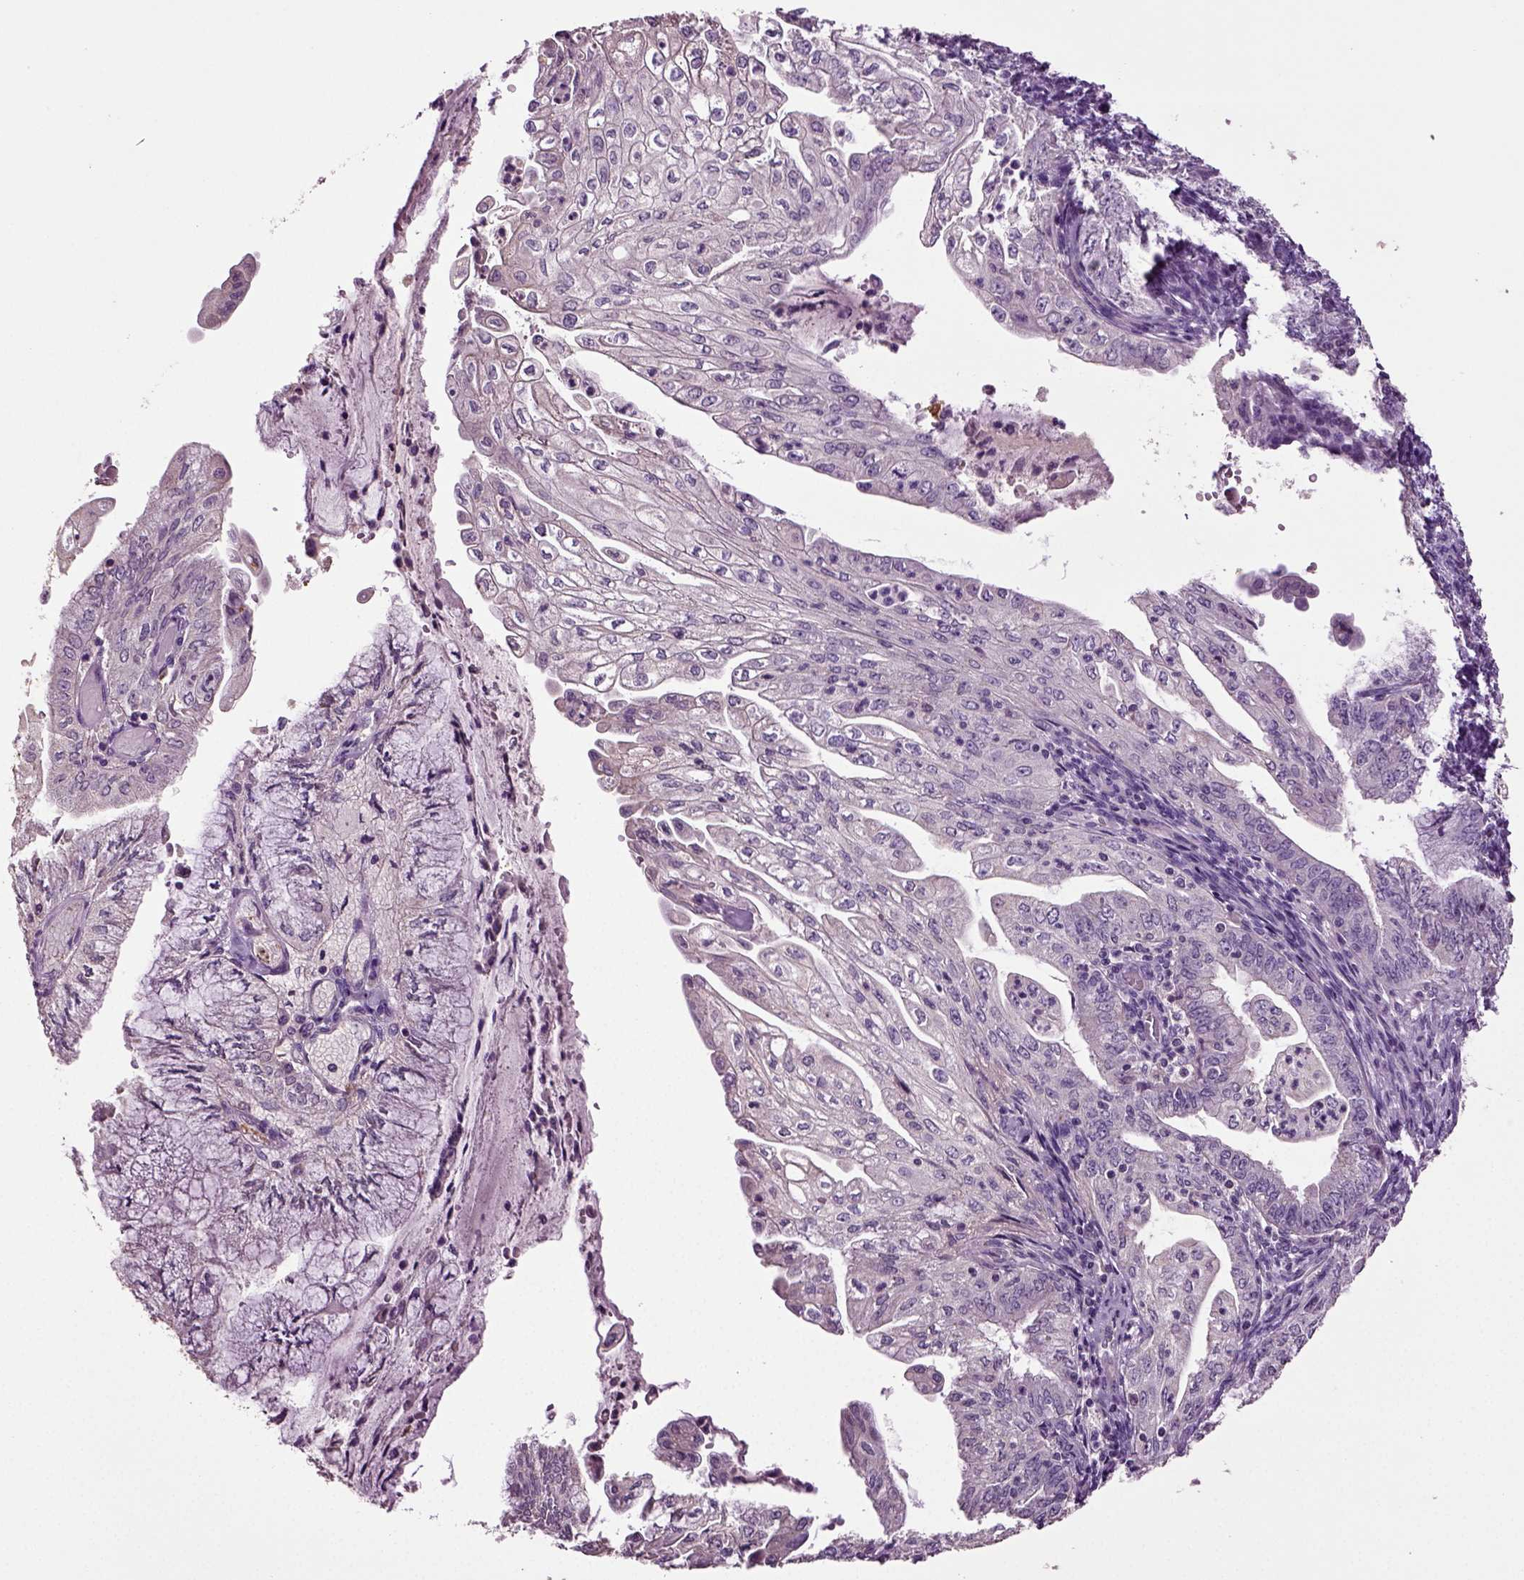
{"staining": {"intensity": "negative", "quantity": "none", "location": "none"}, "tissue": "endometrial cancer", "cell_type": "Tumor cells", "image_type": "cancer", "snomed": [{"axis": "morphology", "description": "Adenocarcinoma, NOS"}, {"axis": "topography", "description": "Endometrium"}], "caption": "Protein analysis of endometrial cancer shows no significant positivity in tumor cells.", "gene": "DEFB118", "patient": {"sex": "female", "age": 55}}